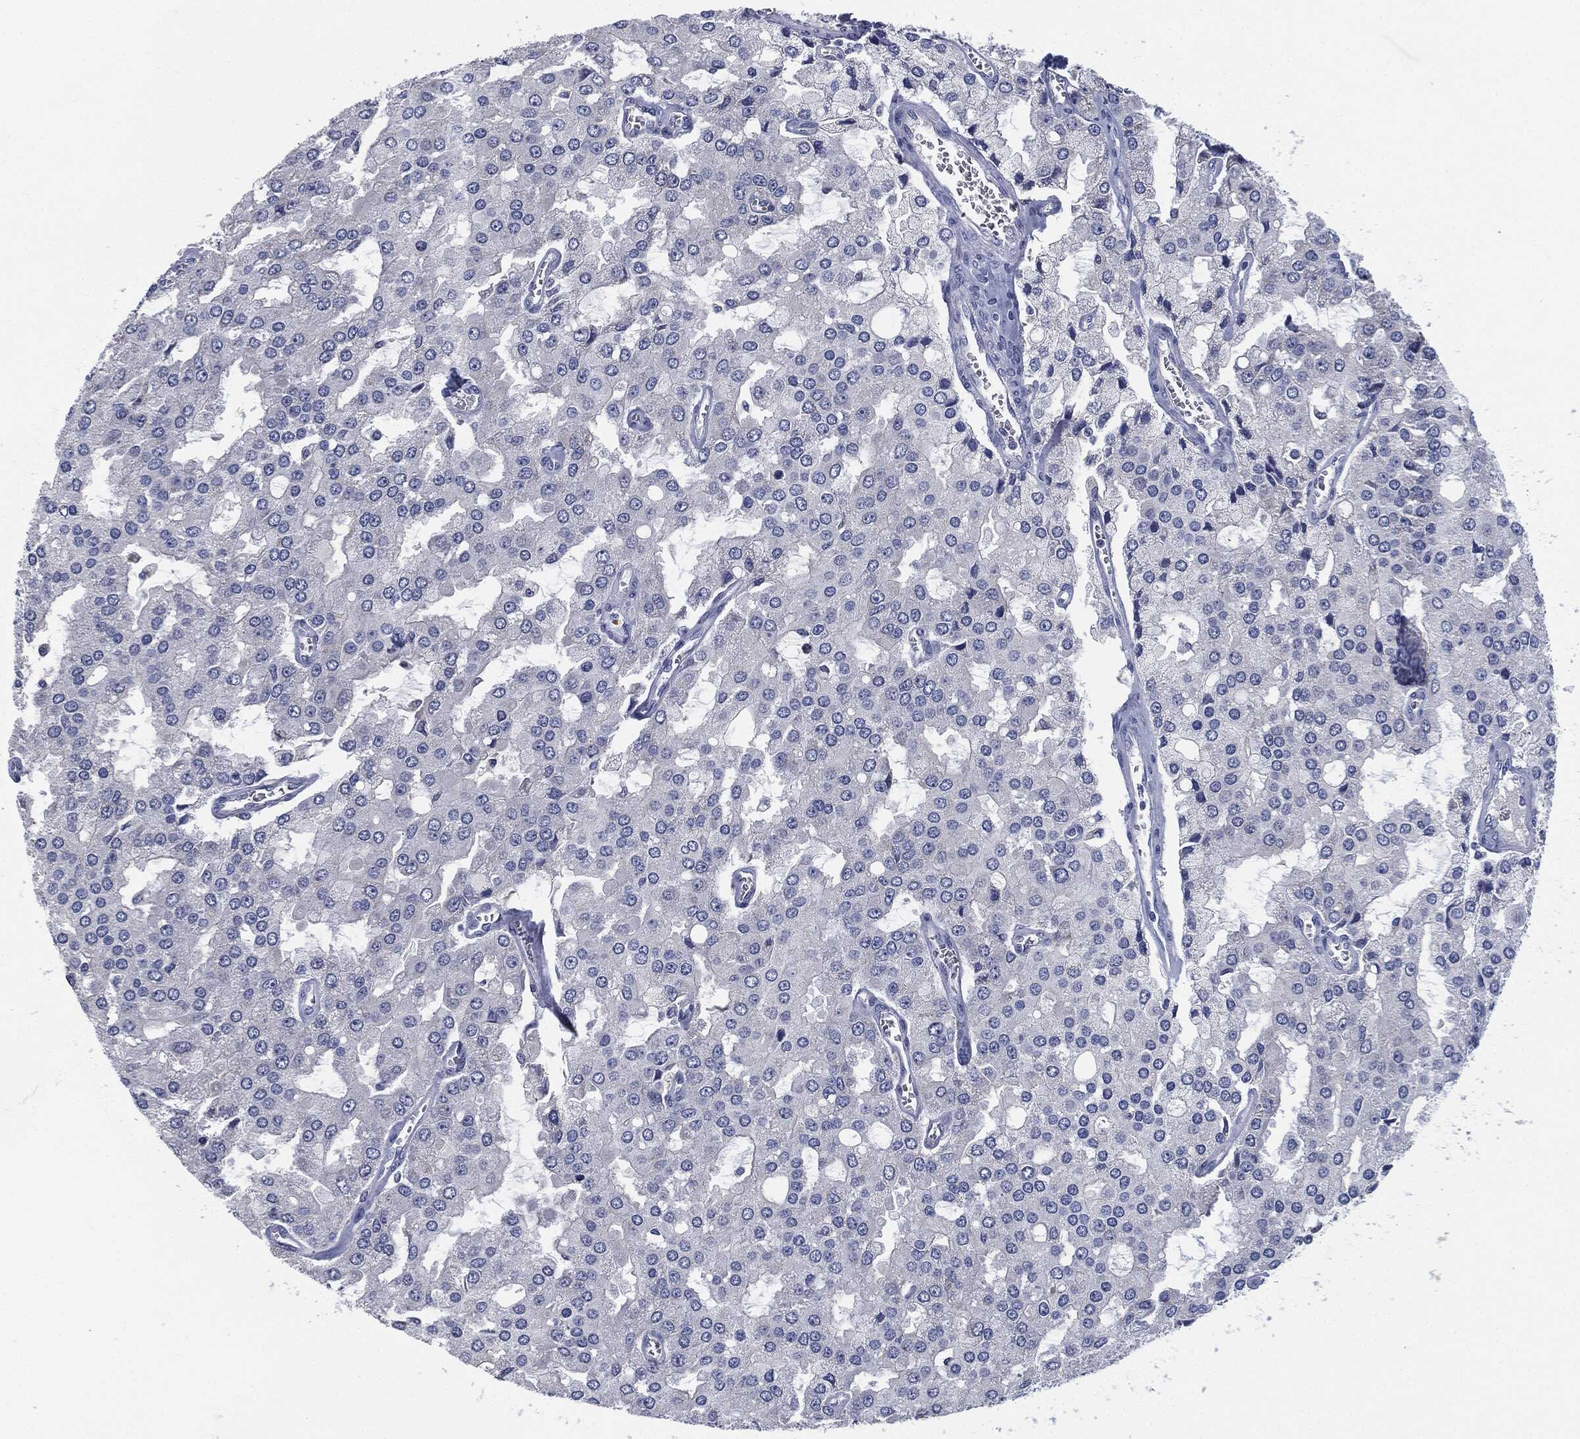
{"staining": {"intensity": "negative", "quantity": "none", "location": "none"}, "tissue": "prostate cancer", "cell_type": "Tumor cells", "image_type": "cancer", "snomed": [{"axis": "morphology", "description": "Adenocarcinoma, NOS"}, {"axis": "topography", "description": "Prostate and seminal vesicle, NOS"}, {"axis": "topography", "description": "Prostate"}], "caption": "Tumor cells are negative for protein expression in human prostate cancer (adenocarcinoma).", "gene": "SIGLEC9", "patient": {"sex": "male", "age": 67}}